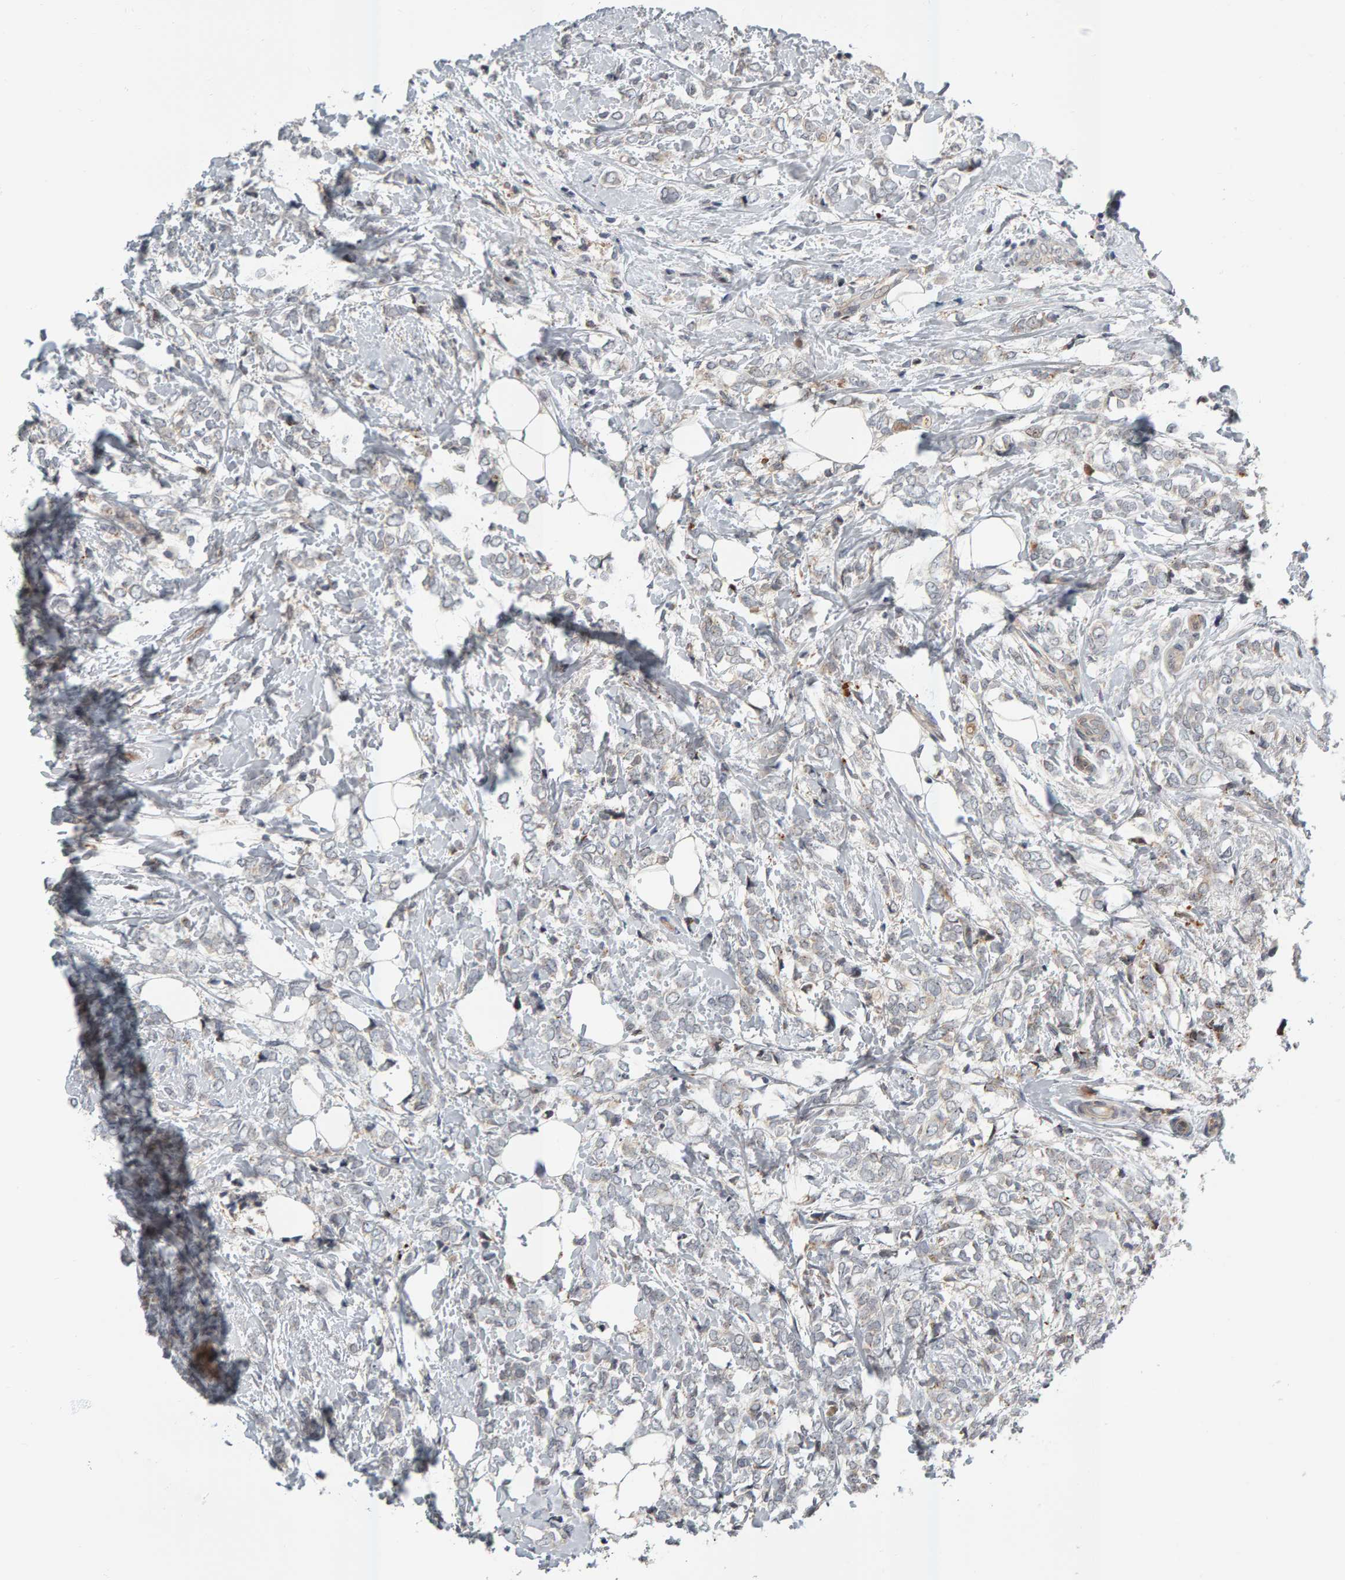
{"staining": {"intensity": "negative", "quantity": "none", "location": "none"}, "tissue": "breast cancer", "cell_type": "Tumor cells", "image_type": "cancer", "snomed": [{"axis": "morphology", "description": "Normal tissue, NOS"}, {"axis": "morphology", "description": "Lobular carcinoma"}, {"axis": "topography", "description": "Breast"}], "caption": "IHC of human lobular carcinoma (breast) displays no positivity in tumor cells.", "gene": "ZNF160", "patient": {"sex": "female", "age": 47}}